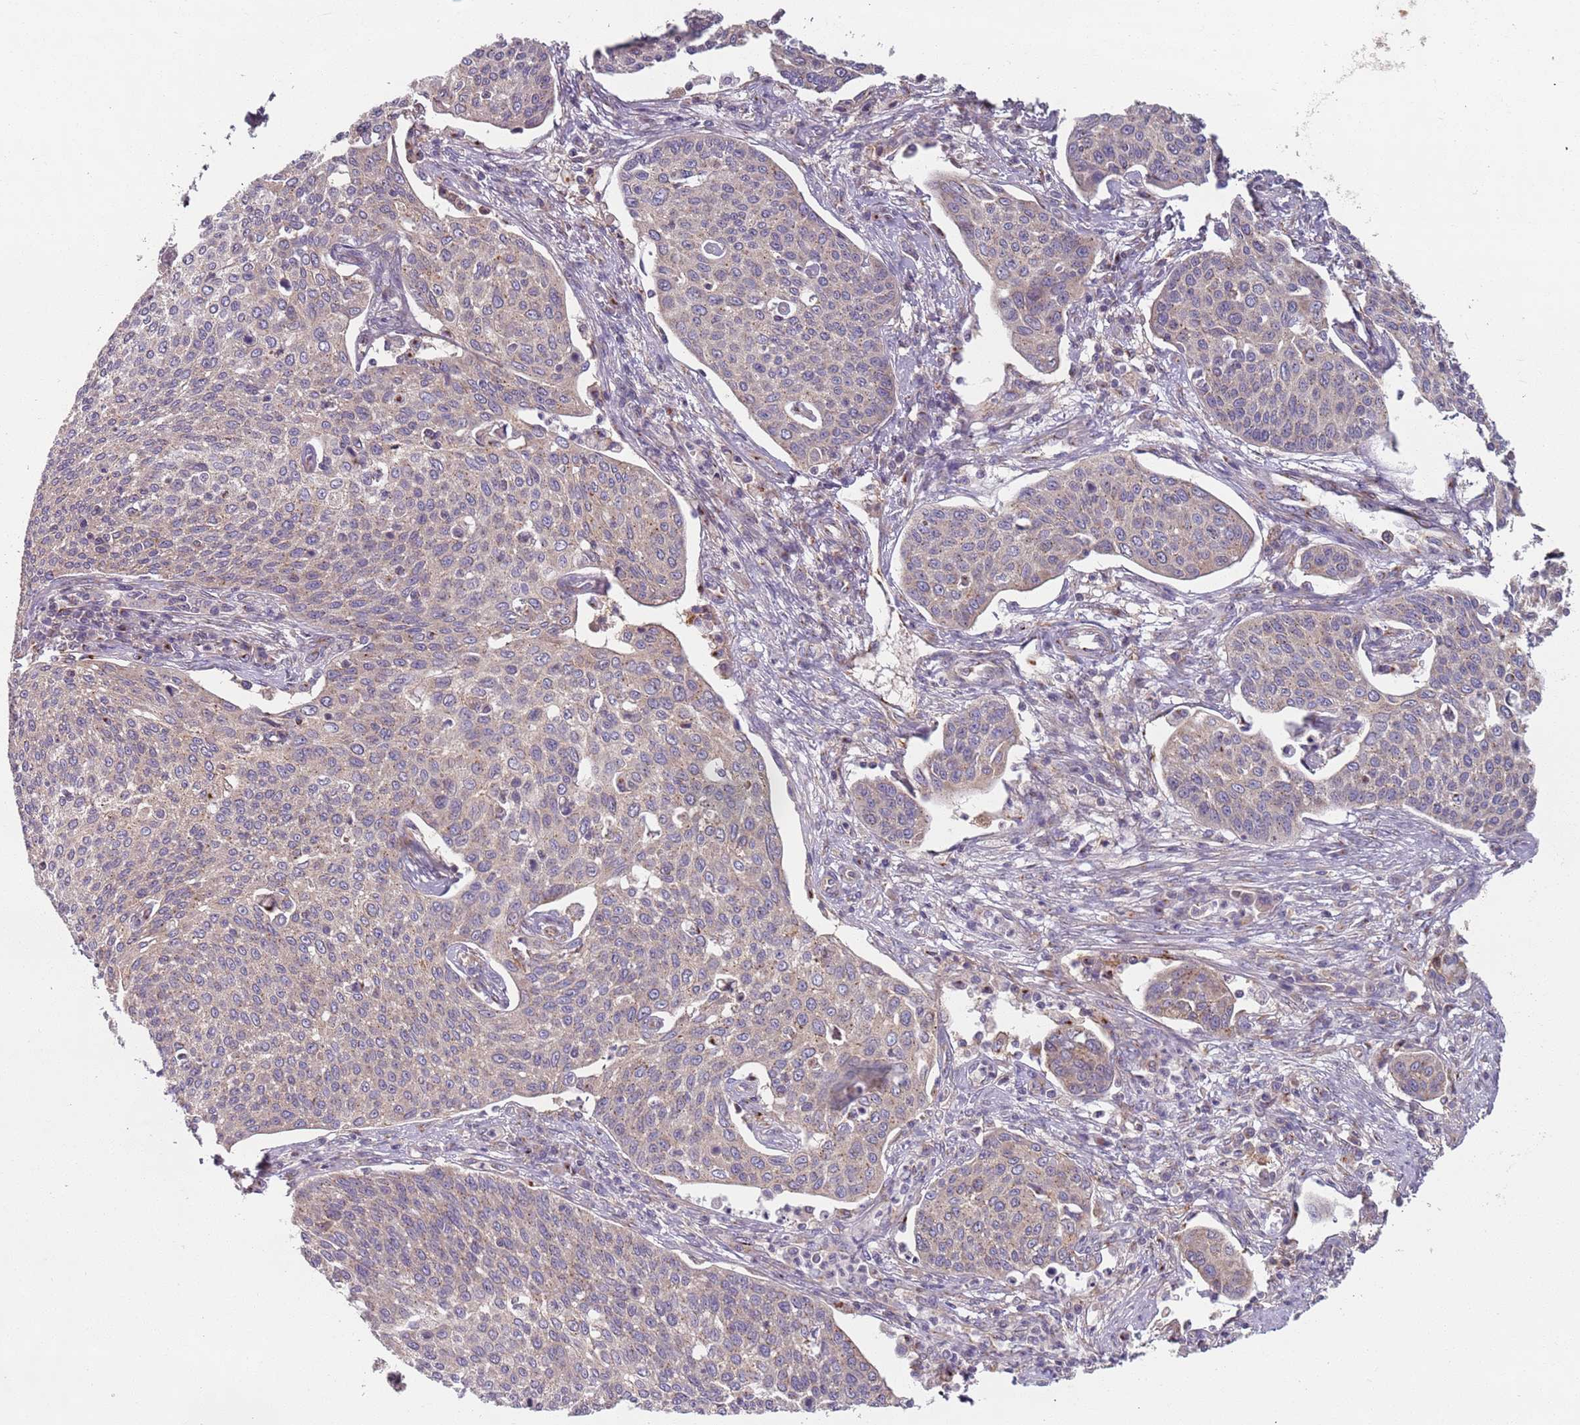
{"staining": {"intensity": "weak", "quantity": "<25%", "location": "cytoplasmic/membranous"}, "tissue": "cervical cancer", "cell_type": "Tumor cells", "image_type": "cancer", "snomed": [{"axis": "morphology", "description": "Squamous cell carcinoma, NOS"}, {"axis": "topography", "description": "Cervix"}], "caption": "Immunohistochemistry of human cervical cancer (squamous cell carcinoma) exhibits no staining in tumor cells.", "gene": "AKTIP", "patient": {"sex": "female", "age": 34}}